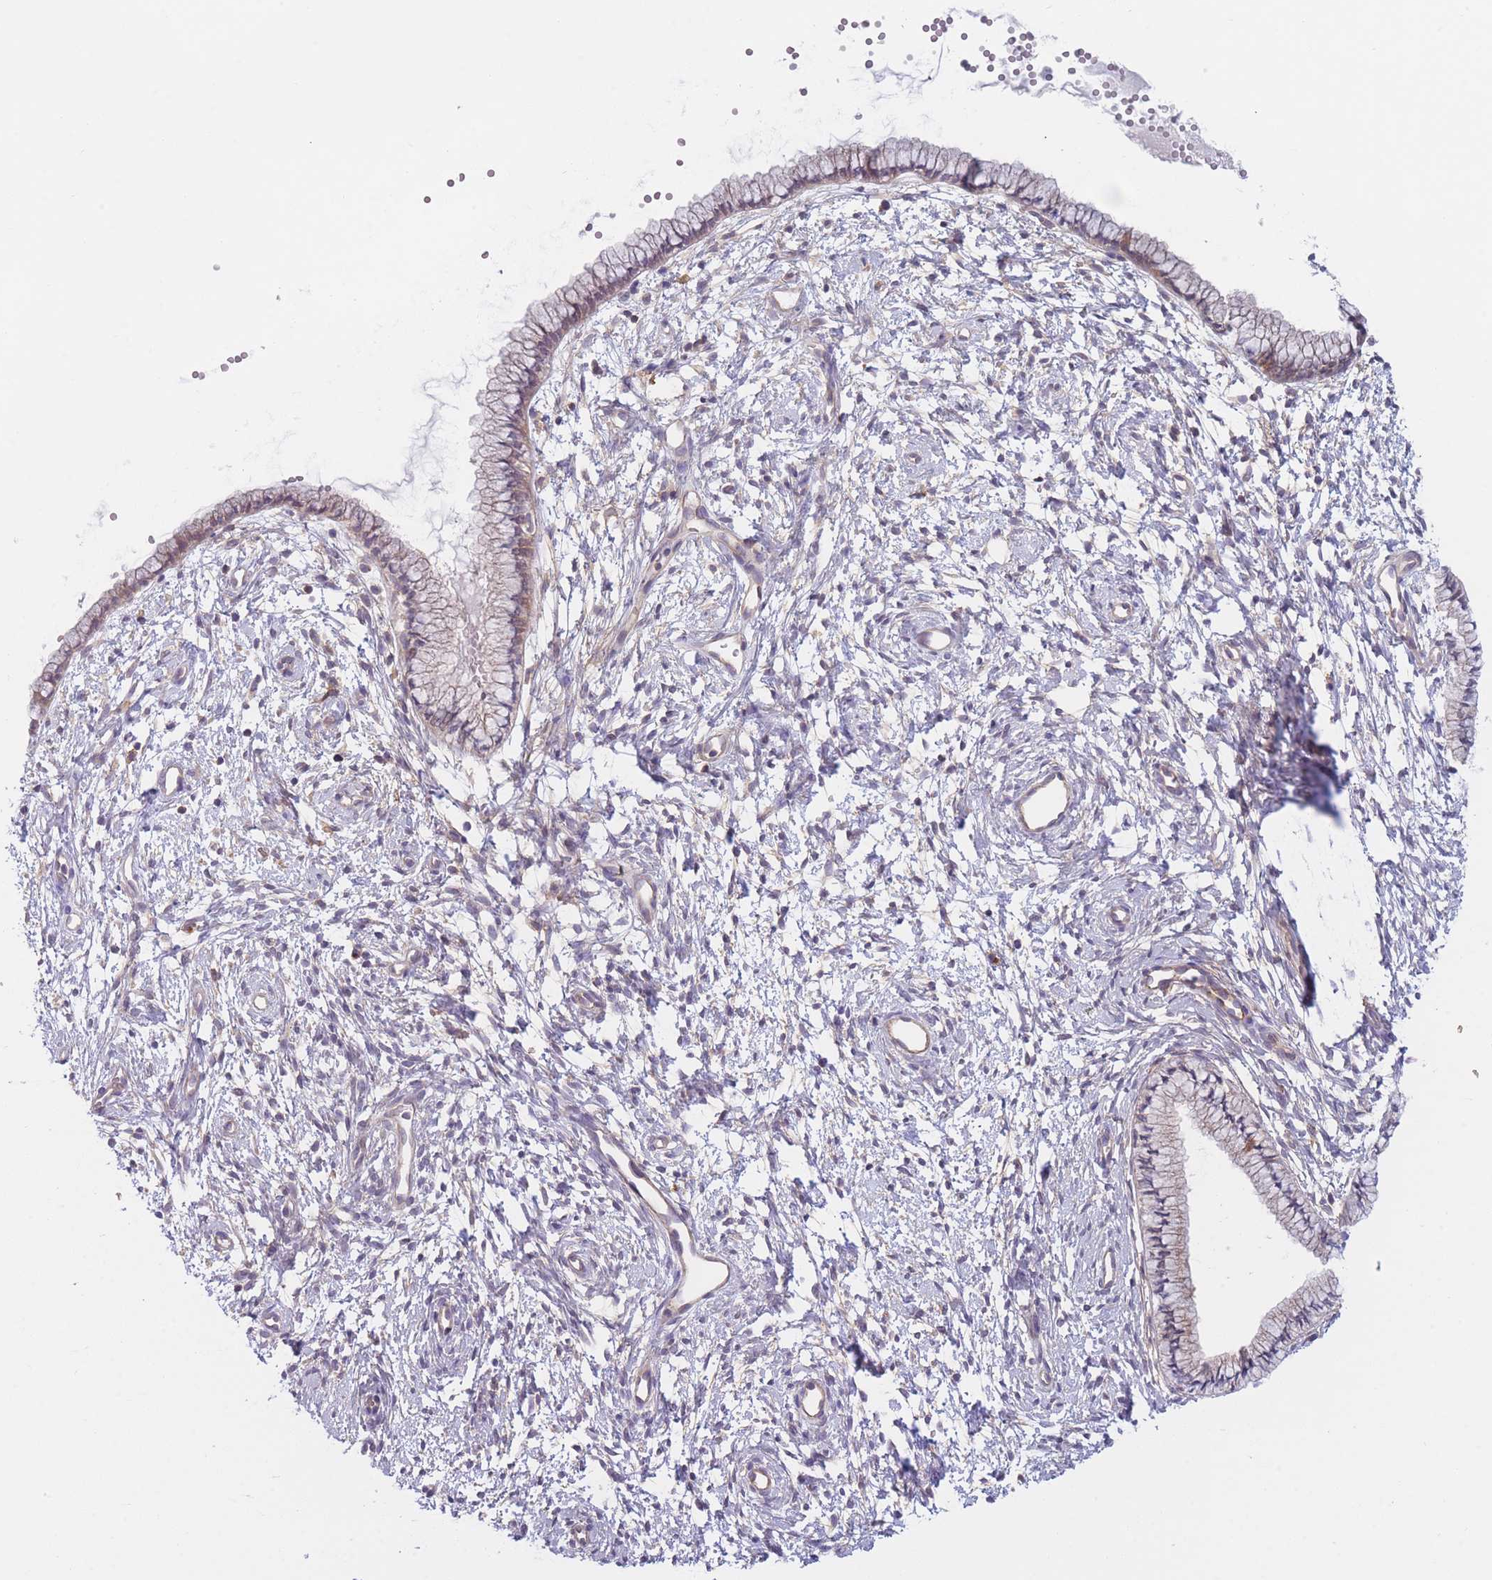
{"staining": {"intensity": "weak", "quantity": "25%-75%", "location": "cytoplasmic/membranous"}, "tissue": "cervix", "cell_type": "Glandular cells", "image_type": "normal", "snomed": [{"axis": "morphology", "description": "Normal tissue, NOS"}, {"axis": "topography", "description": "Cervix"}], "caption": "The photomicrograph exhibits immunohistochemical staining of benign cervix. There is weak cytoplasmic/membranous staining is identified in about 25%-75% of glandular cells.", "gene": "WDR93", "patient": {"sex": "female", "age": 57}}